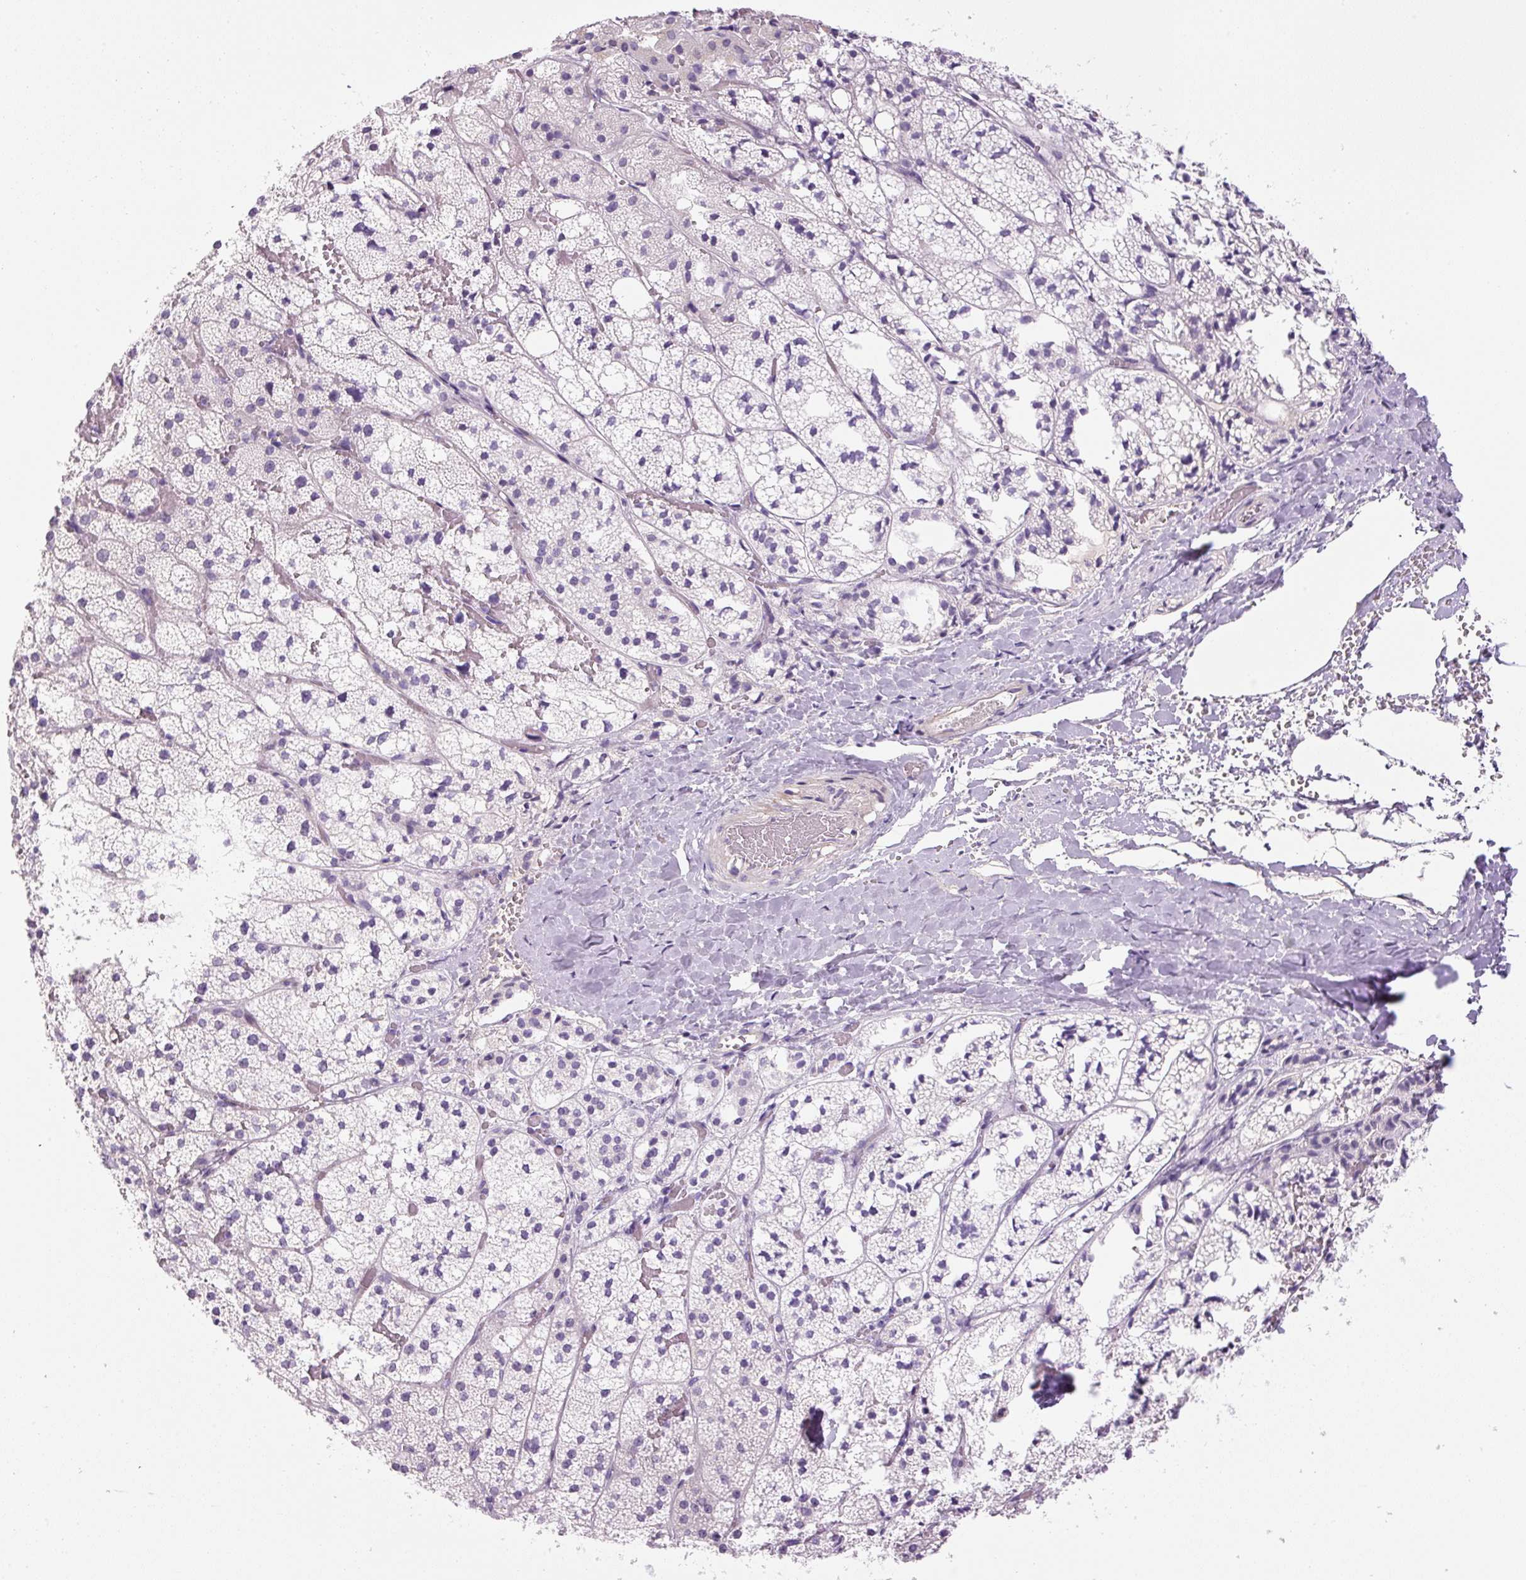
{"staining": {"intensity": "negative", "quantity": "none", "location": "none"}, "tissue": "adrenal gland", "cell_type": "Glandular cells", "image_type": "normal", "snomed": [{"axis": "morphology", "description": "Normal tissue, NOS"}, {"axis": "topography", "description": "Adrenal gland"}], "caption": "The micrograph reveals no significant expression in glandular cells of adrenal gland.", "gene": "RSPO4", "patient": {"sex": "male", "age": 53}}